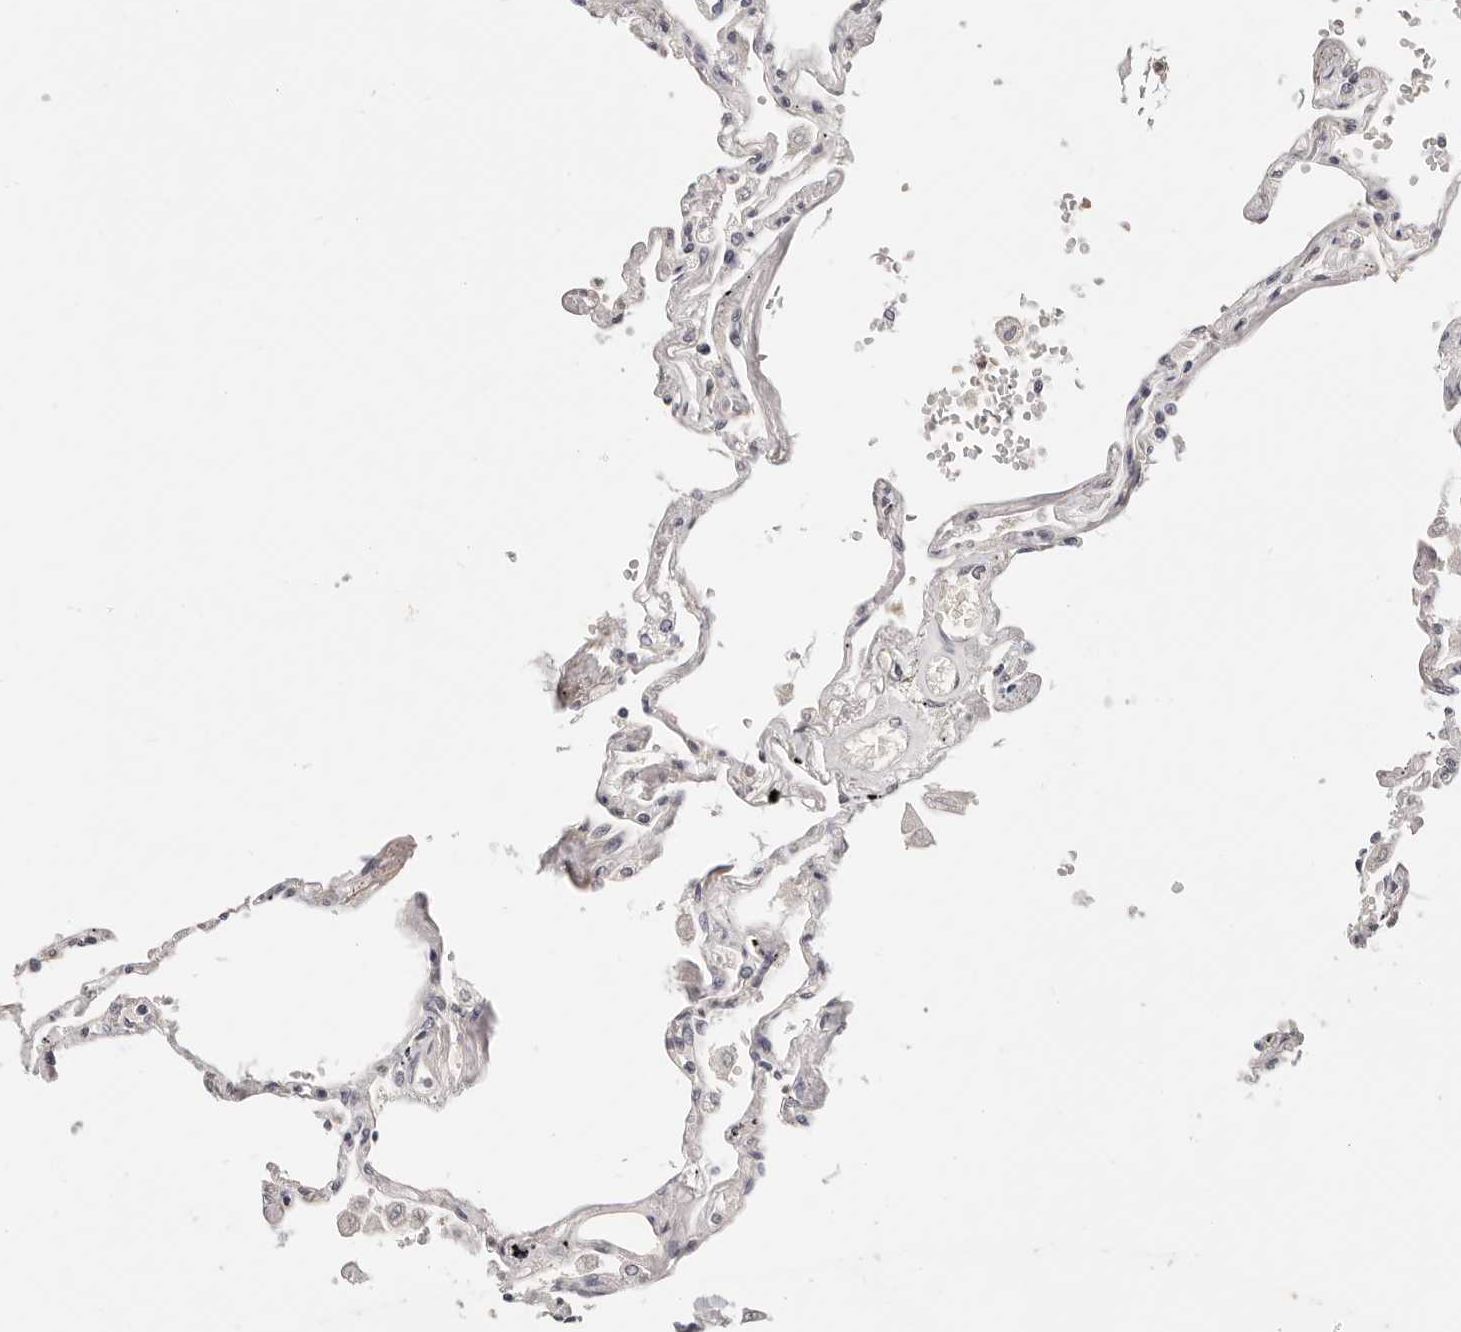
{"staining": {"intensity": "negative", "quantity": "none", "location": "none"}, "tissue": "lung", "cell_type": "Alveolar cells", "image_type": "normal", "snomed": [{"axis": "morphology", "description": "Normal tissue, NOS"}, {"axis": "topography", "description": "Lung"}], "caption": "An immunohistochemistry photomicrograph of benign lung is shown. There is no staining in alveolar cells of lung.", "gene": "GGPS1", "patient": {"sex": "female", "age": 67}}